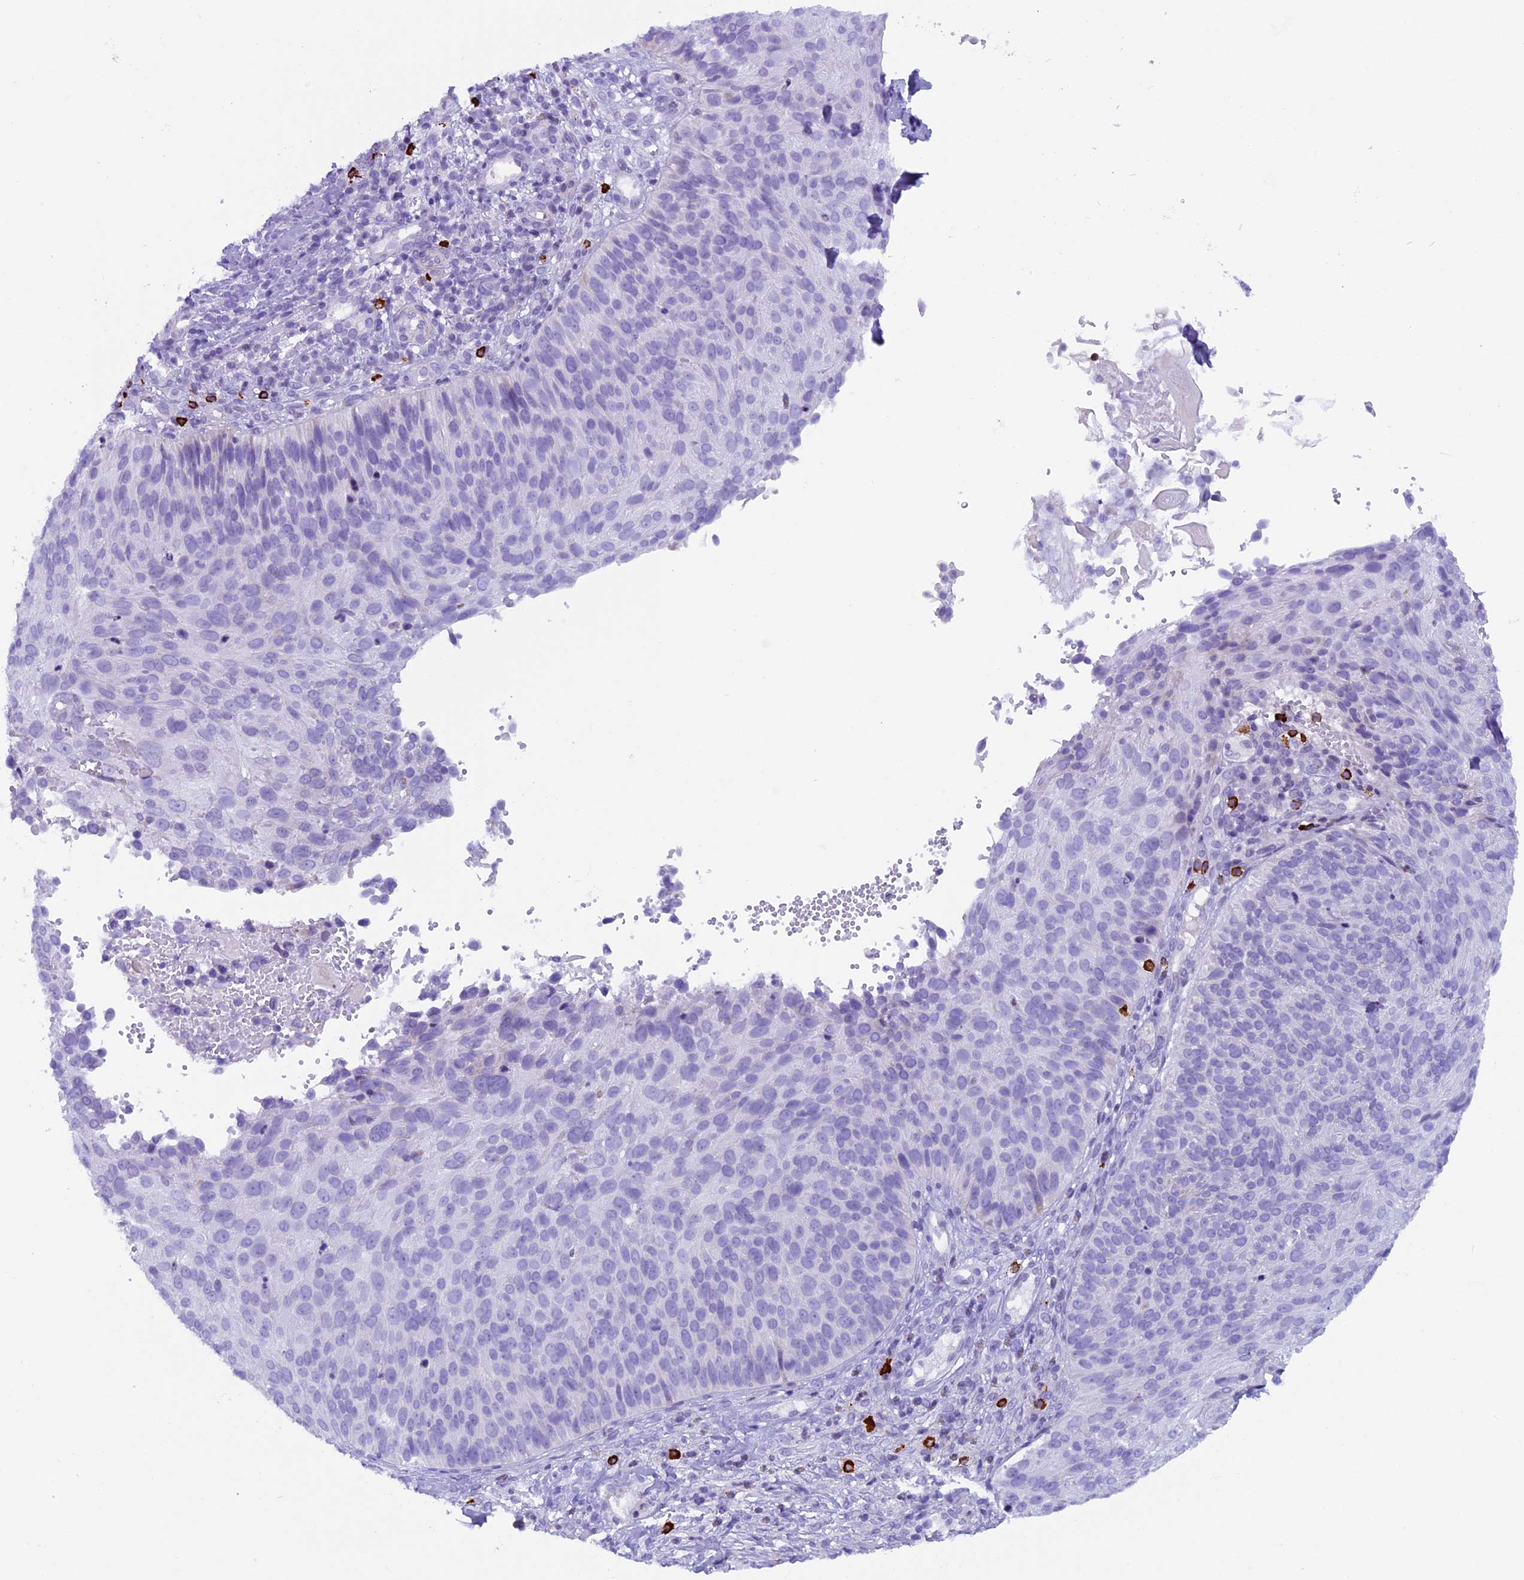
{"staining": {"intensity": "negative", "quantity": "none", "location": "none"}, "tissue": "cervical cancer", "cell_type": "Tumor cells", "image_type": "cancer", "snomed": [{"axis": "morphology", "description": "Squamous cell carcinoma, NOS"}, {"axis": "topography", "description": "Cervix"}], "caption": "IHC image of cervical cancer (squamous cell carcinoma) stained for a protein (brown), which shows no positivity in tumor cells.", "gene": "RTTN", "patient": {"sex": "female", "age": 74}}